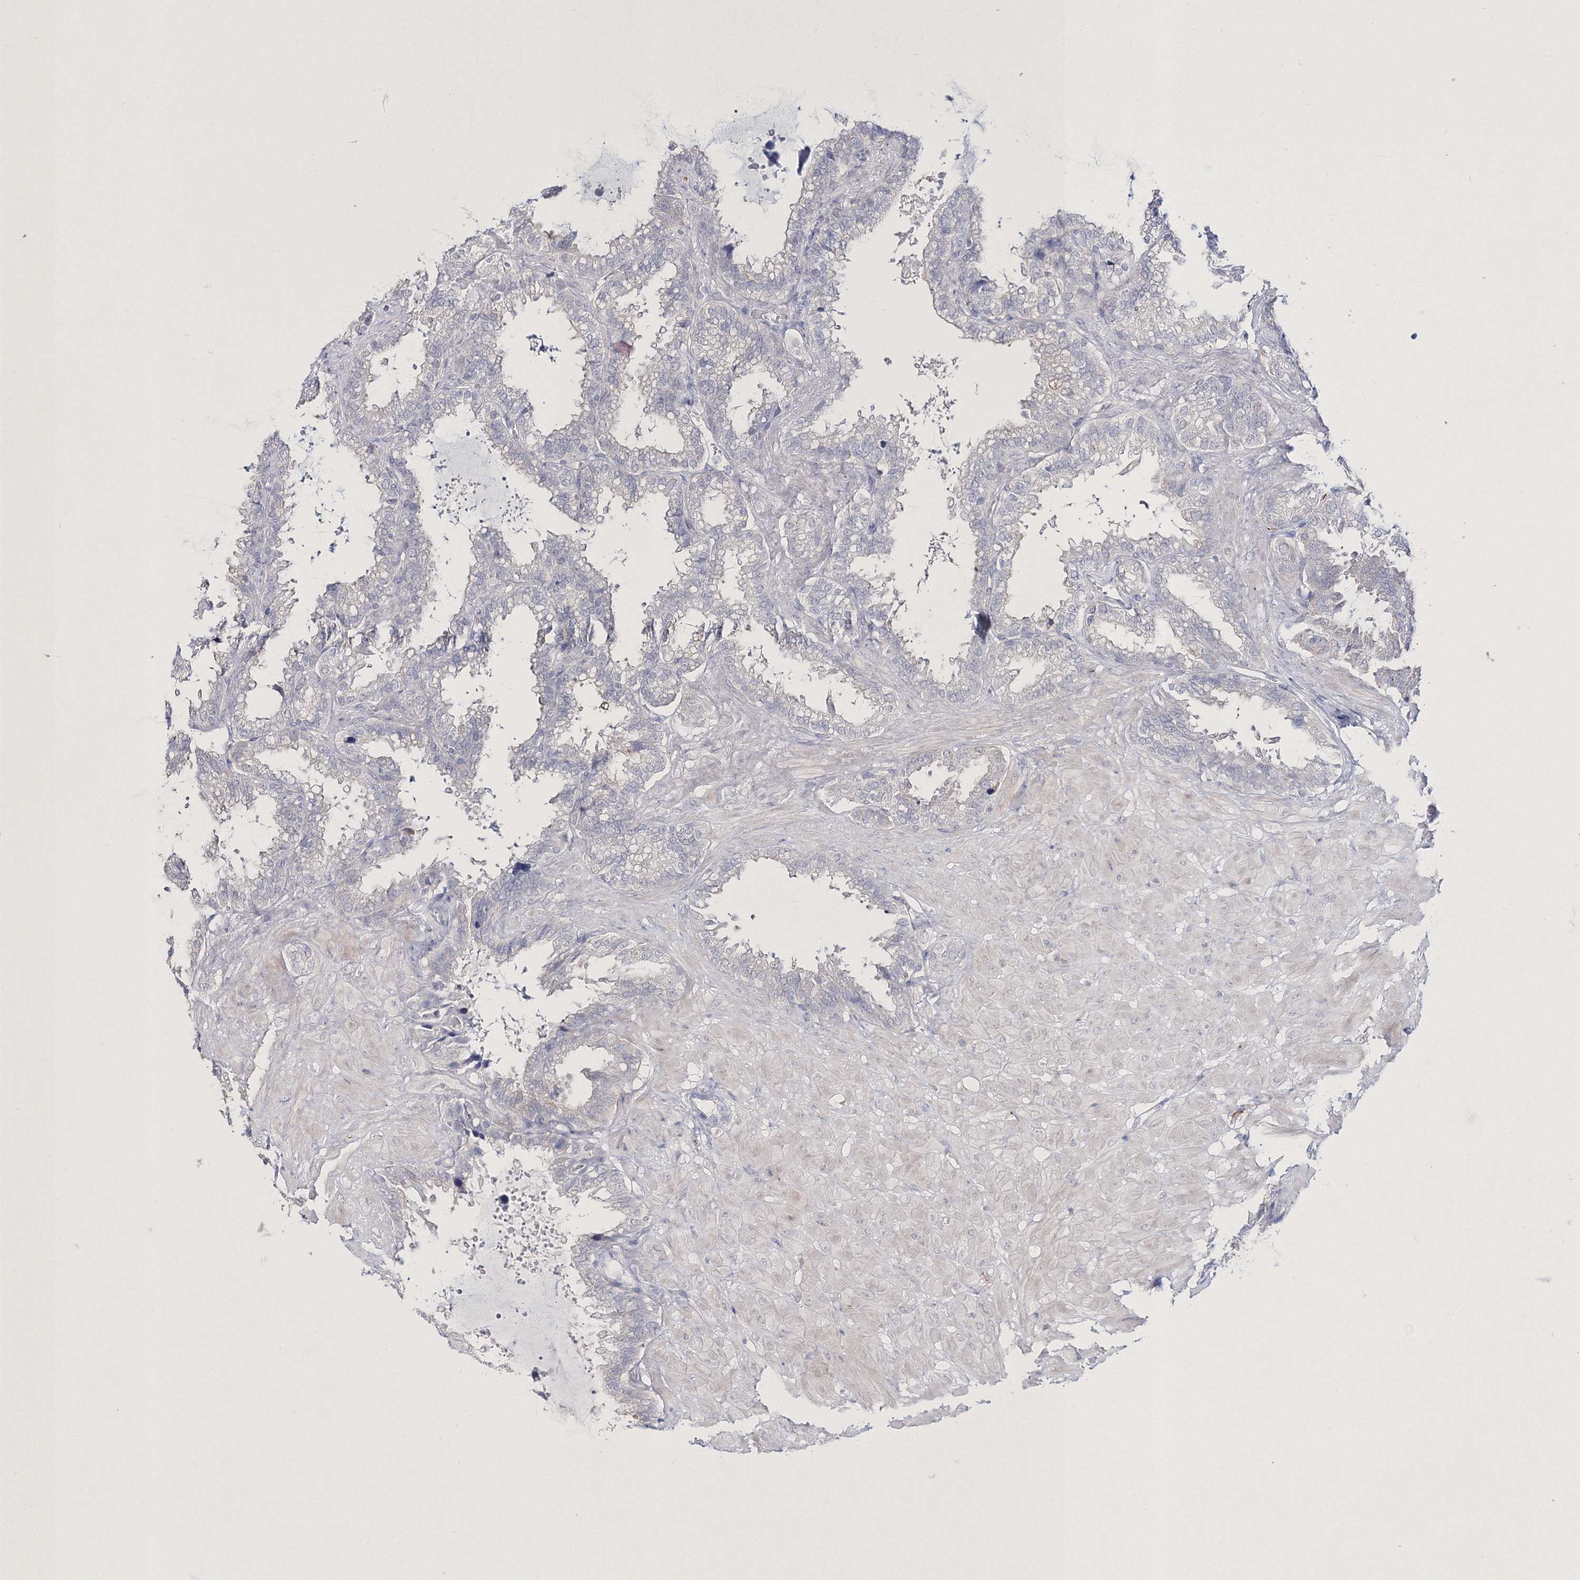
{"staining": {"intensity": "negative", "quantity": "none", "location": "none"}, "tissue": "seminal vesicle", "cell_type": "Glandular cells", "image_type": "normal", "snomed": [{"axis": "morphology", "description": "Normal tissue, NOS"}, {"axis": "topography", "description": "Seminal veicle"}], "caption": "Photomicrograph shows no protein positivity in glandular cells of unremarkable seminal vesicle.", "gene": "NEU4", "patient": {"sex": "male", "age": 46}}